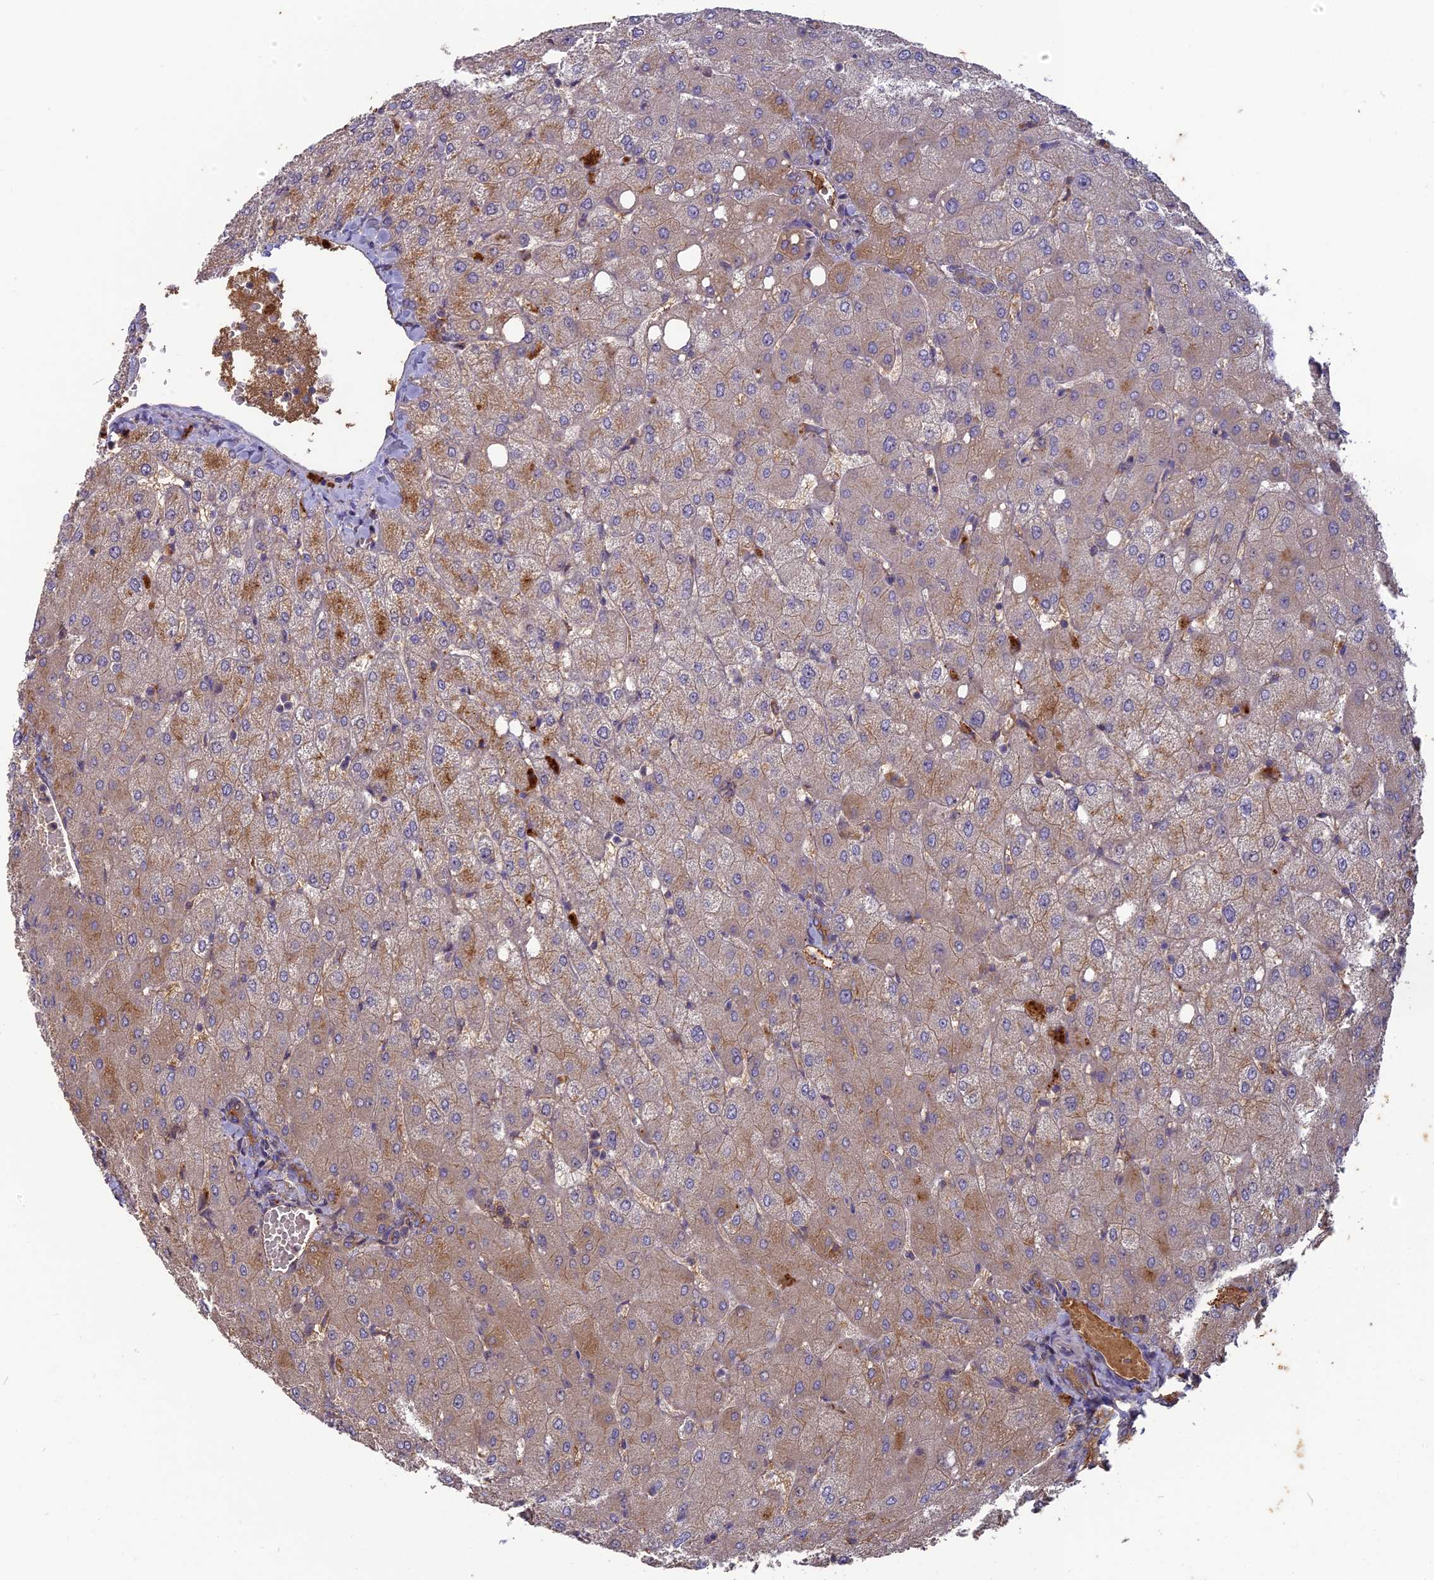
{"staining": {"intensity": "weak", "quantity": "<25%", "location": "cytoplasmic/membranous"}, "tissue": "liver", "cell_type": "Cholangiocytes", "image_type": "normal", "snomed": [{"axis": "morphology", "description": "Normal tissue, NOS"}, {"axis": "topography", "description": "Liver"}], "caption": "DAB (3,3'-diaminobenzidine) immunohistochemical staining of unremarkable human liver shows no significant expression in cholangiocytes.", "gene": "ERMAP", "patient": {"sex": "female", "age": 54}}